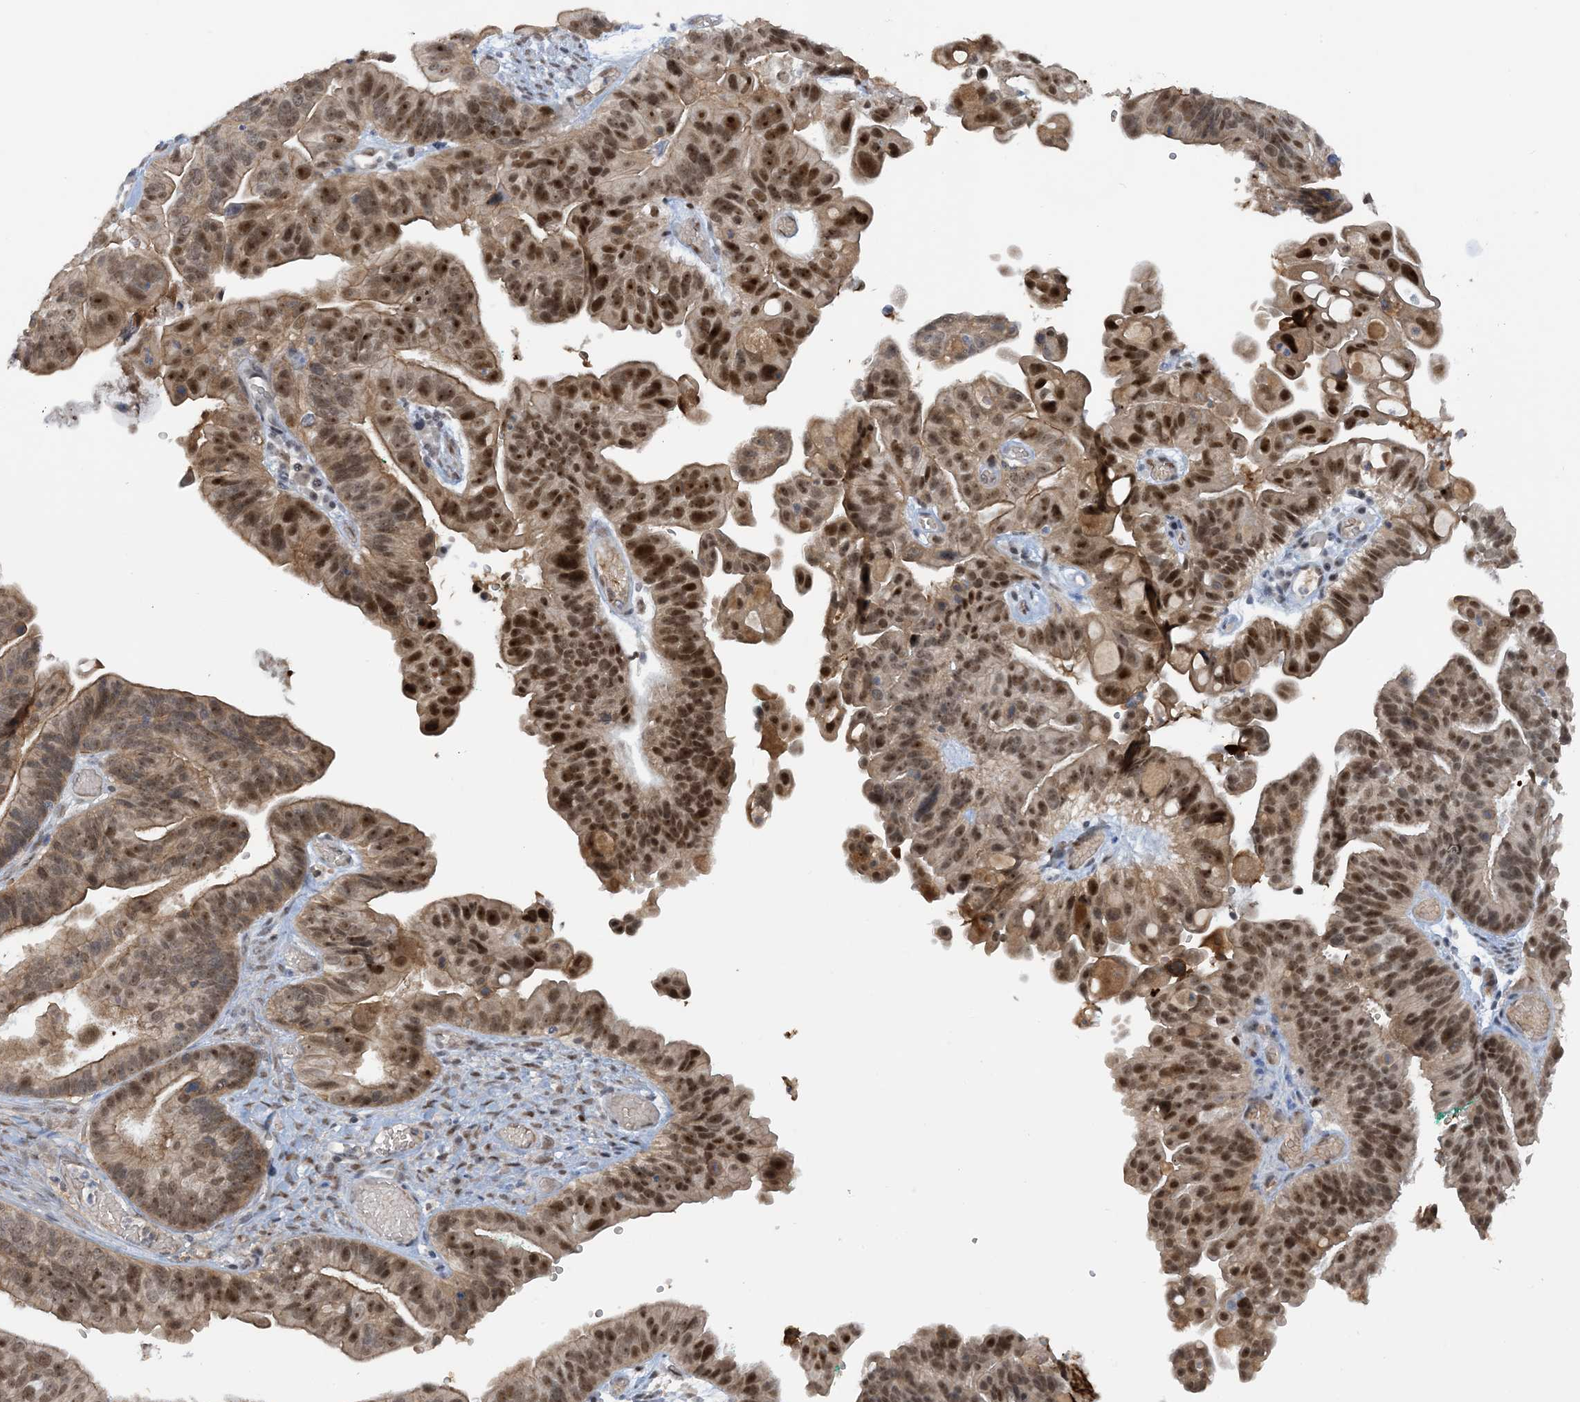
{"staining": {"intensity": "moderate", "quantity": ">75%", "location": "nuclear"}, "tissue": "ovarian cancer", "cell_type": "Tumor cells", "image_type": "cancer", "snomed": [{"axis": "morphology", "description": "Cystadenocarcinoma, serous, NOS"}, {"axis": "topography", "description": "Ovary"}], "caption": "This is an image of immunohistochemistry (IHC) staining of ovarian cancer (serous cystadenocarcinoma), which shows moderate expression in the nuclear of tumor cells.", "gene": "UBE2E1", "patient": {"sex": "female", "age": 56}}